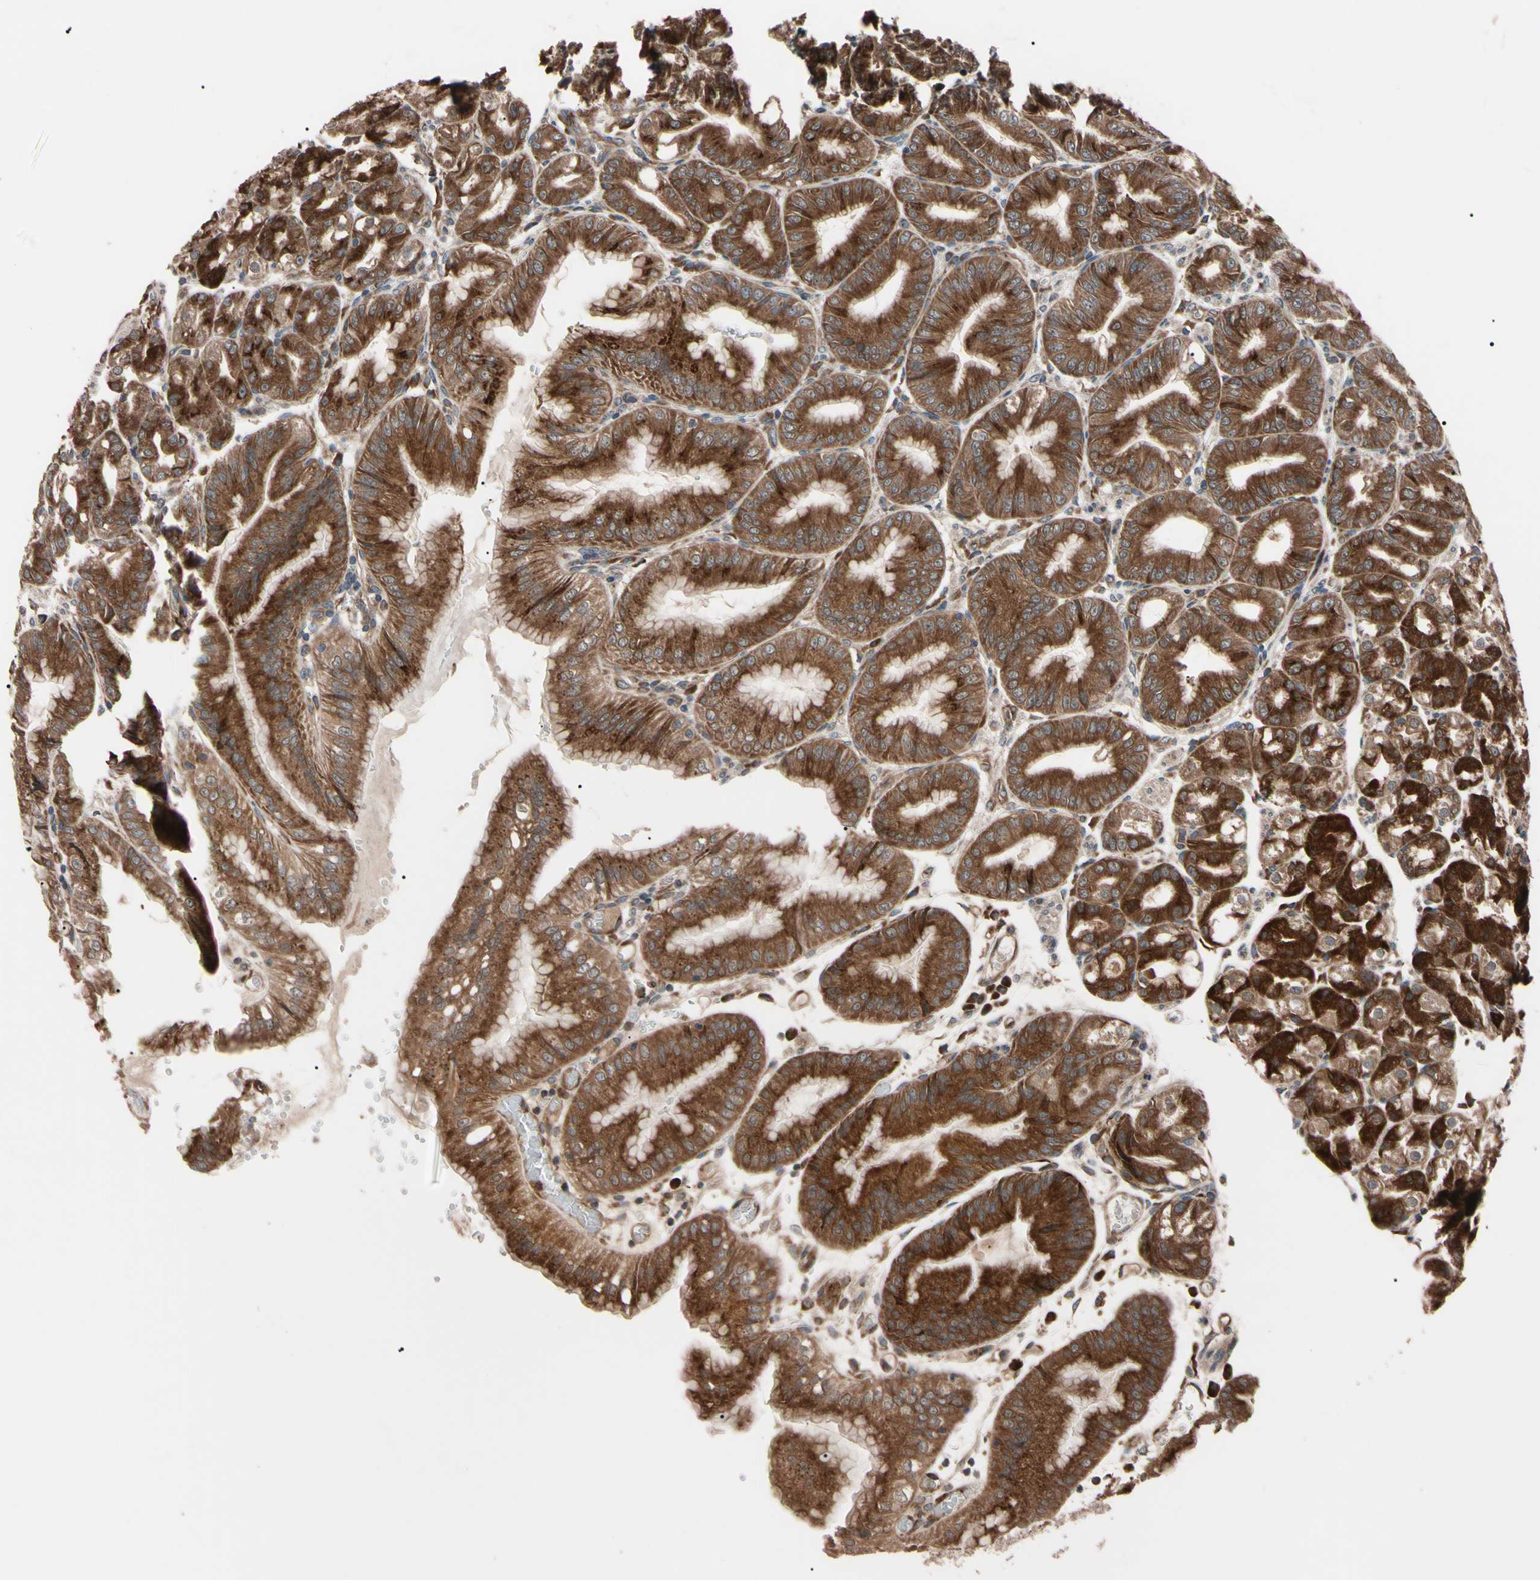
{"staining": {"intensity": "strong", "quantity": ">75%", "location": "cytoplasmic/membranous"}, "tissue": "stomach", "cell_type": "Glandular cells", "image_type": "normal", "snomed": [{"axis": "morphology", "description": "Normal tissue, NOS"}, {"axis": "topography", "description": "Stomach, lower"}], "caption": "Immunohistochemistry (IHC) of unremarkable stomach exhibits high levels of strong cytoplasmic/membranous expression in approximately >75% of glandular cells.", "gene": "GUCY1B1", "patient": {"sex": "male", "age": 71}}